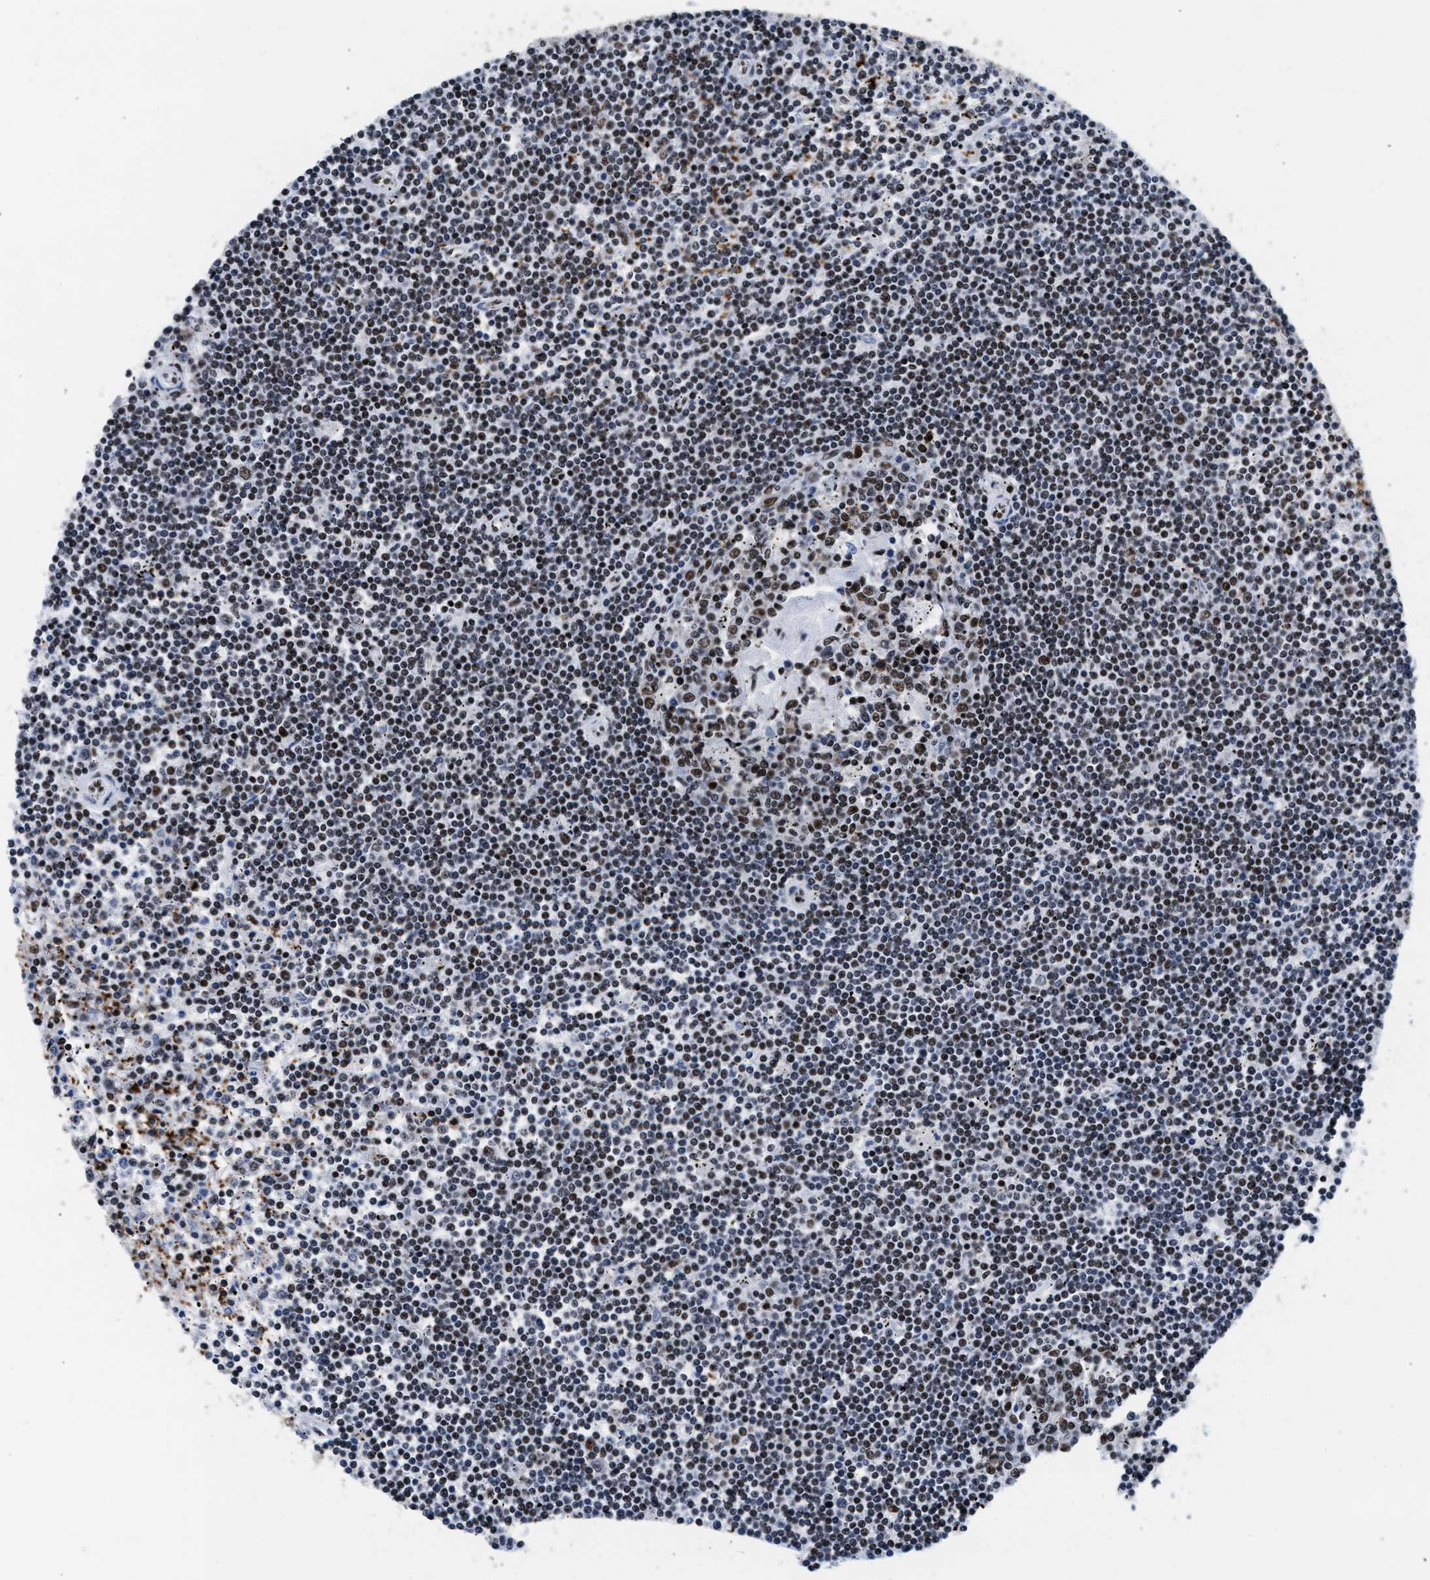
{"staining": {"intensity": "moderate", "quantity": "25%-75%", "location": "nuclear"}, "tissue": "lymphoma", "cell_type": "Tumor cells", "image_type": "cancer", "snomed": [{"axis": "morphology", "description": "Malignant lymphoma, non-Hodgkin's type, Low grade"}, {"axis": "topography", "description": "Spleen"}], "caption": "DAB immunohistochemical staining of low-grade malignant lymphoma, non-Hodgkin's type shows moderate nuclear protein staining in approximately 25%-75% of tumor cells. (DAB IHC, brown staining for protein, blue staining for nuclei).", "gene": "RAD21", "patient": {"sex": "male", "age": 76}}